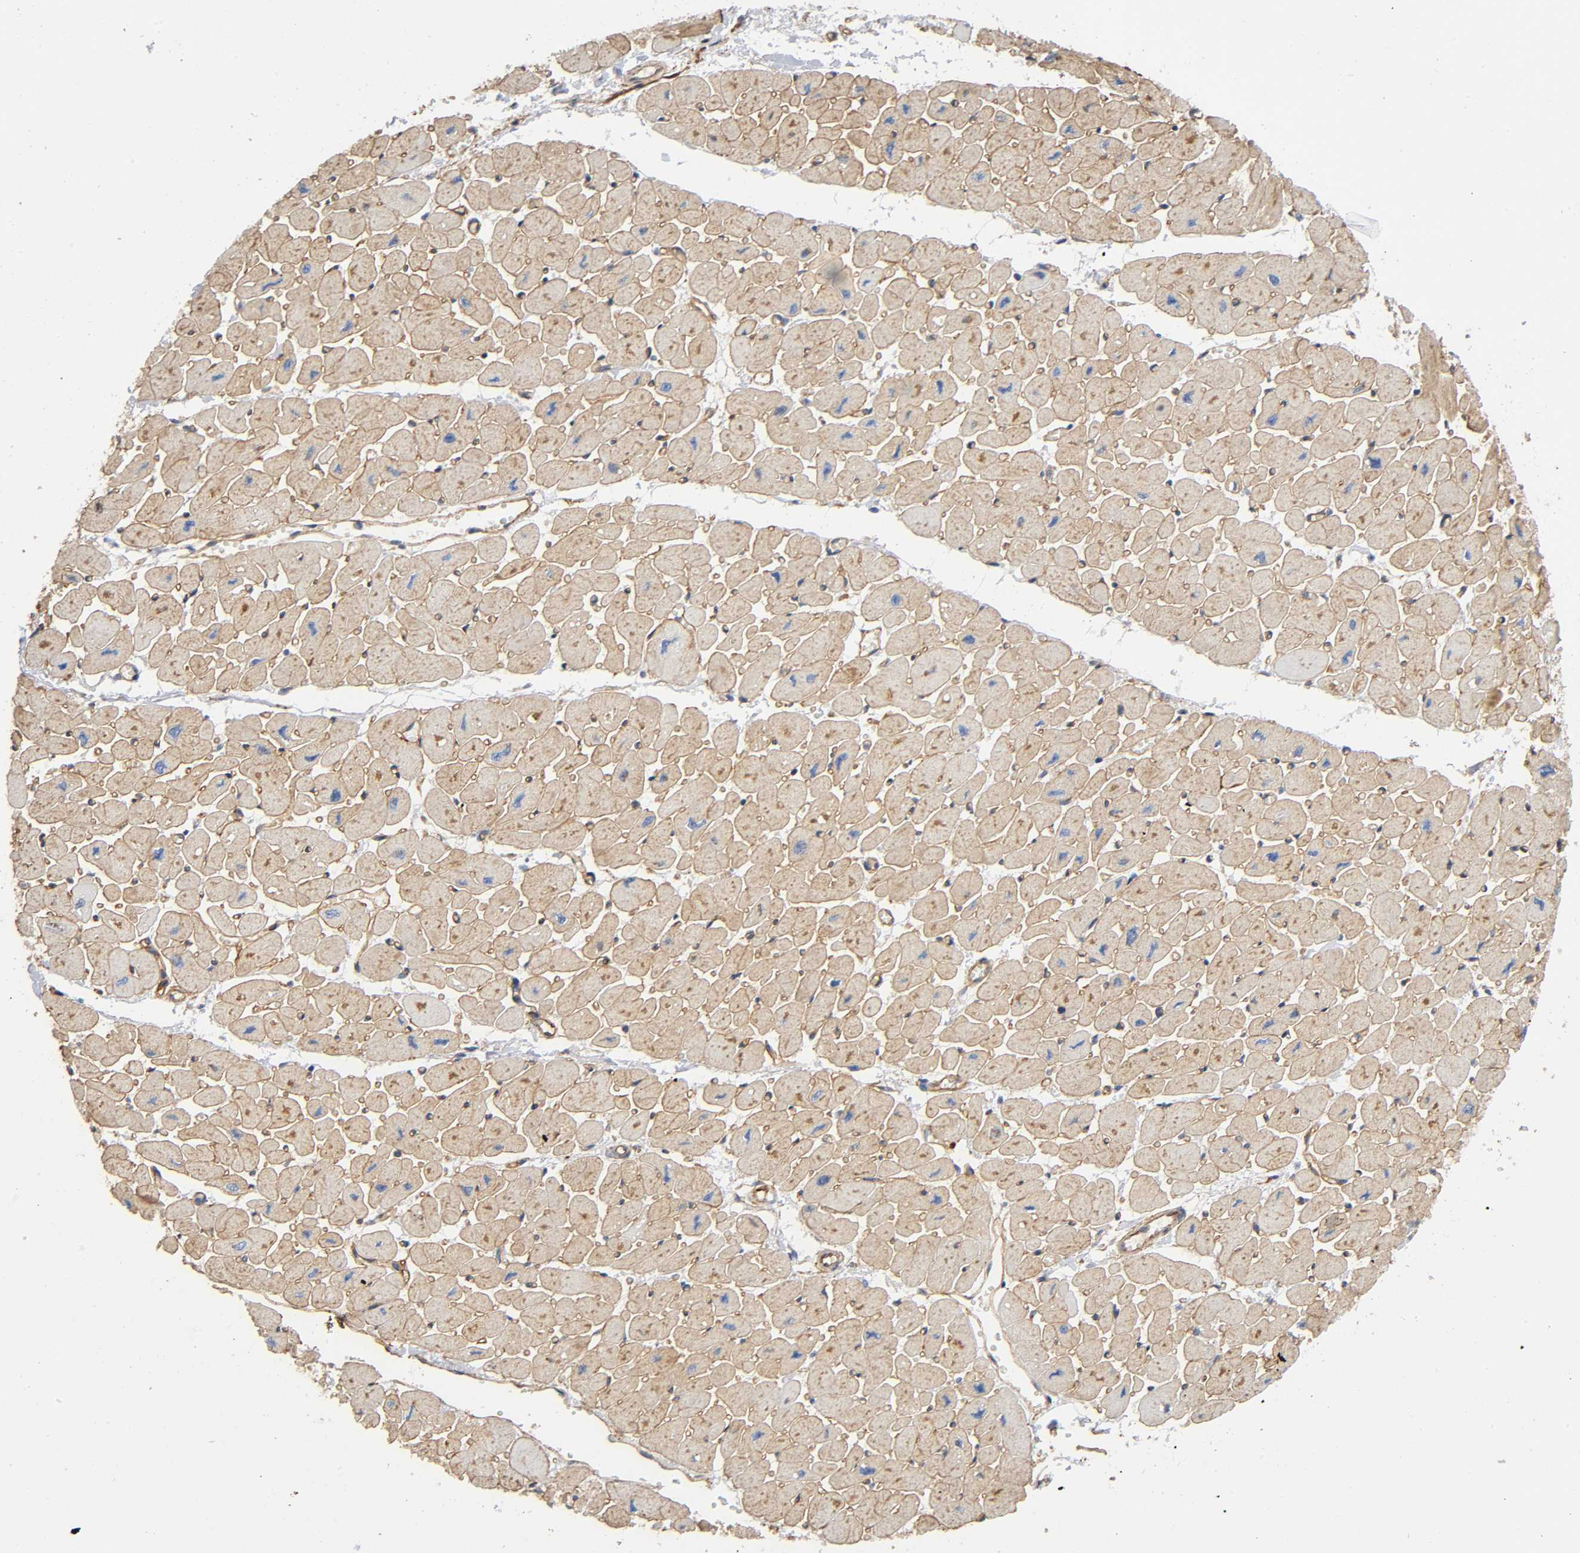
{"staining": {"intensity": "weak", "quantity": "25%-75%", "location": "cytoplasmic/membranous"}, "tissue": "heart muscle", "cell_type": "Cardiomyocytes", "image_type": "normal", "snomed": [{"axis": "morphology", "description": "Normal tissue, NOS"}, {"axis": "topography", "description": "Heart"}], "caption": "Heart muscle stained with DAB immunohistochemistry demonstrates low levels of weak cytoplasmic/membranous expression in approximately 25%-75% of cardiomyocytes.", "gene": "MARS1", "patient": {"sex": "female", "age": 54}}